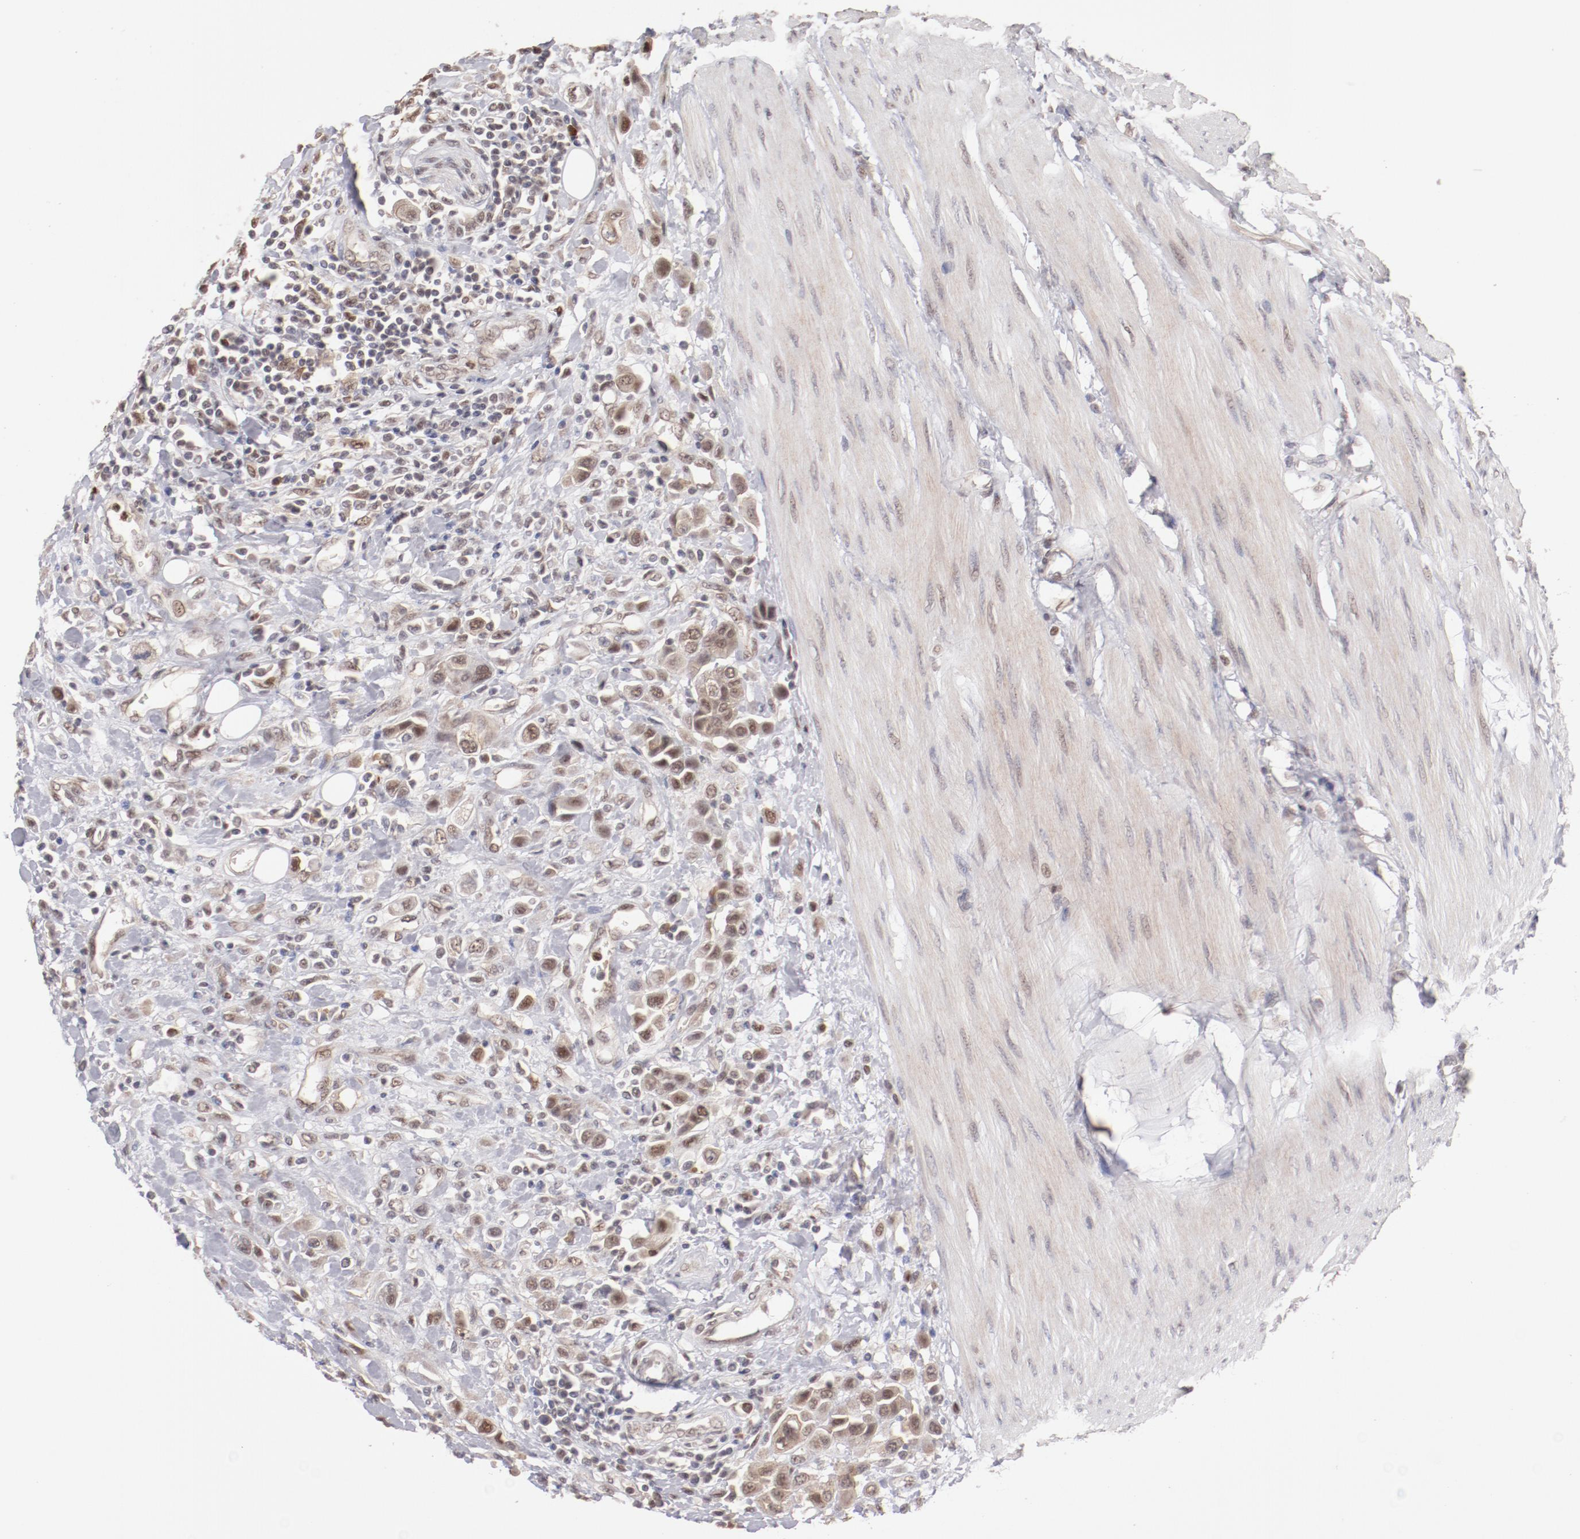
{"staining": {"intensity": "weak", "quantity": ">75%", "location": "cytoplasmic/membranous,nuclear"}, "tissue": "urothelial cancer", "cell_type": "Tumor cells", "image_type": "cancer", "snomed": [{"axis": "morphology", "description": "Urothelial carcinoma, High grade"}, {"axis": "topography", "description": "Urinary bladder"}], "caption": "This micrograph exhibits immunohistochemistry staining of human urothelial cancer, with low weak cytoplasmic/membranous and nuclear expression in about >75% of tumor cells.", "gene": "NFE2", "patient": {"sex": "male", "age": 50}}